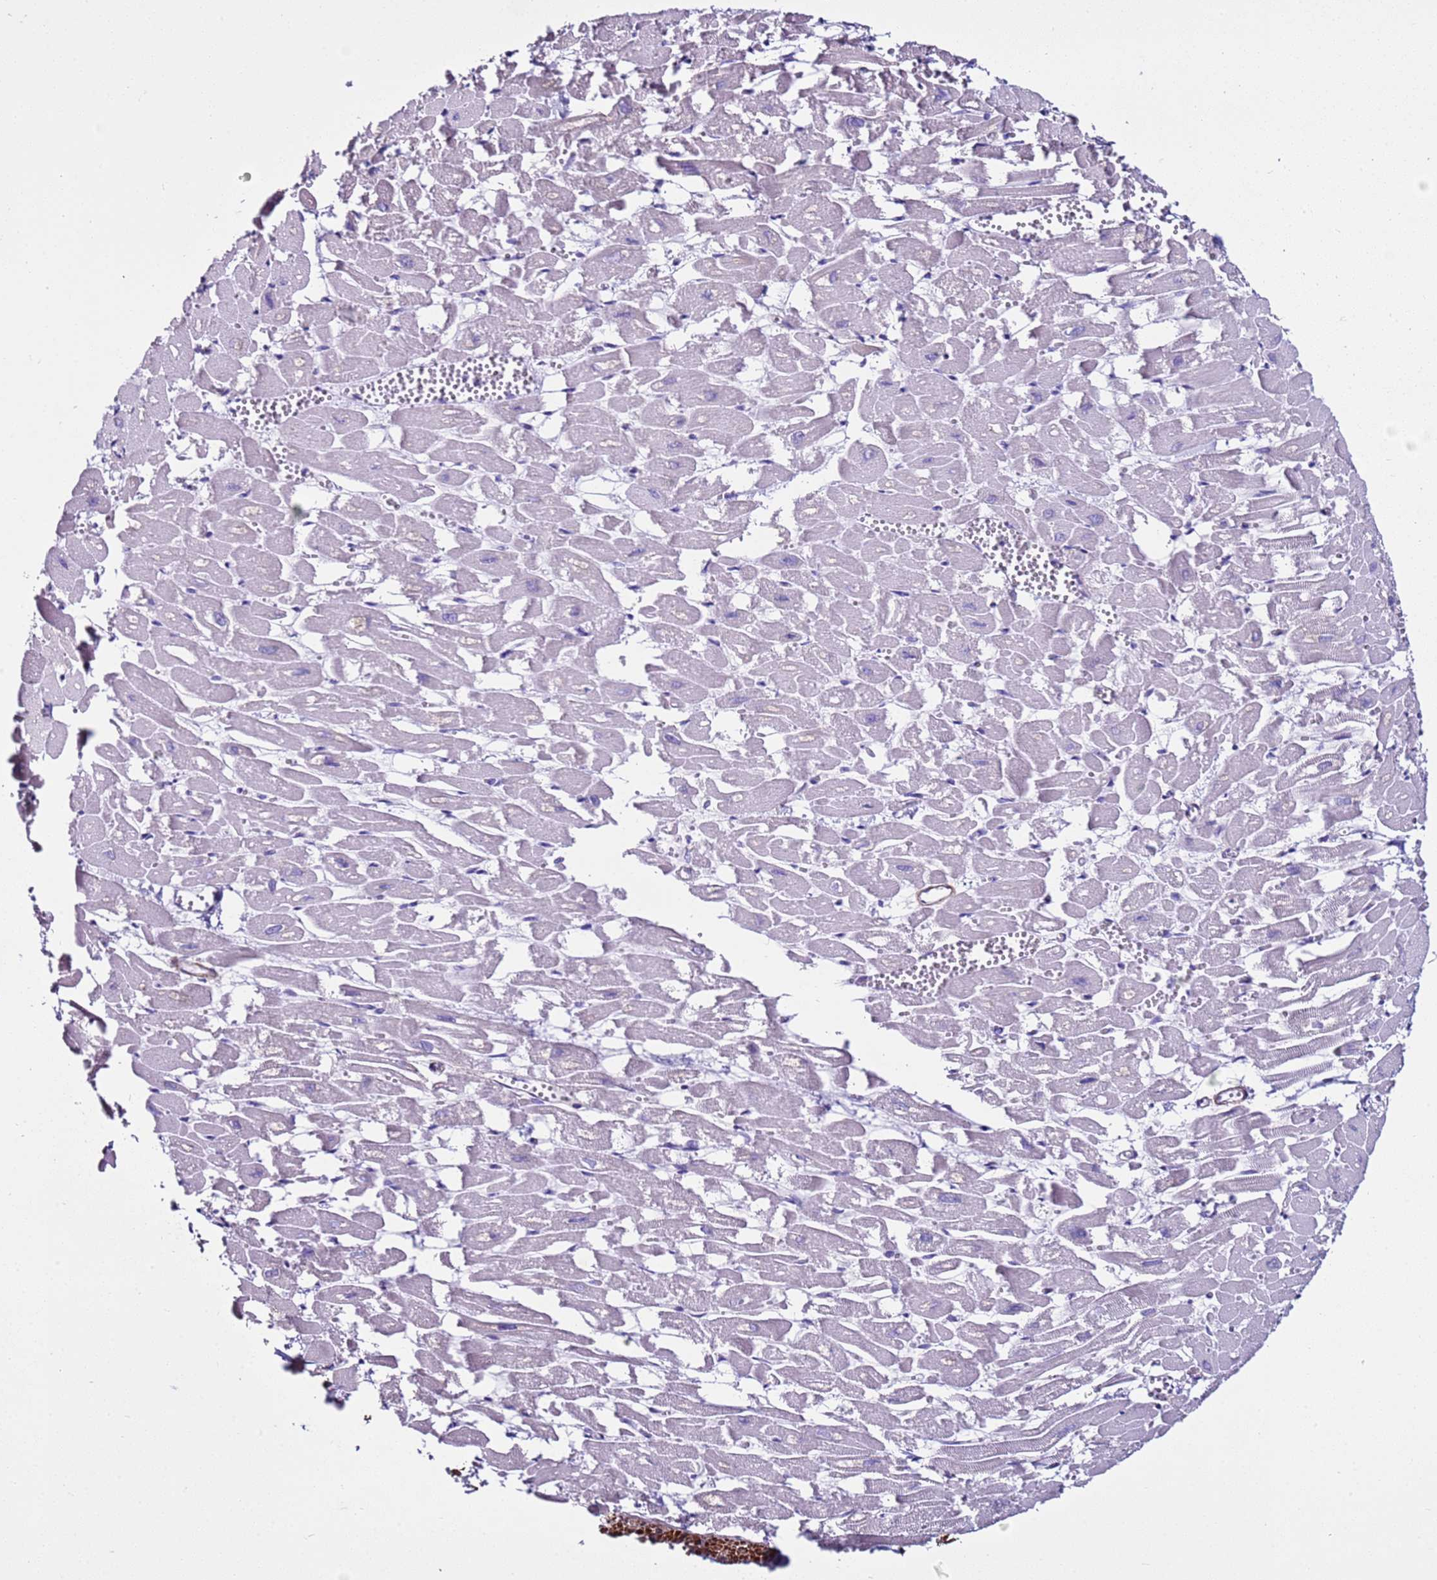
{"staining": {"intensity": "negative", "quantity": "none", "location": "none"}, "tissue": "heart muscle", "cell_type": "Cardiomyocytes", "image_type": "normal", "snomed": [{"axis": "morphology", "description": "Normal tissue, NOS"}, {"axis": "topography", "description": "Heart"}], "caption": "The image shows no significant staining in cardiomyocytes of heart muscle.", "gene": "LCMT1", "patient": {"sex": "male", "age": 54}}